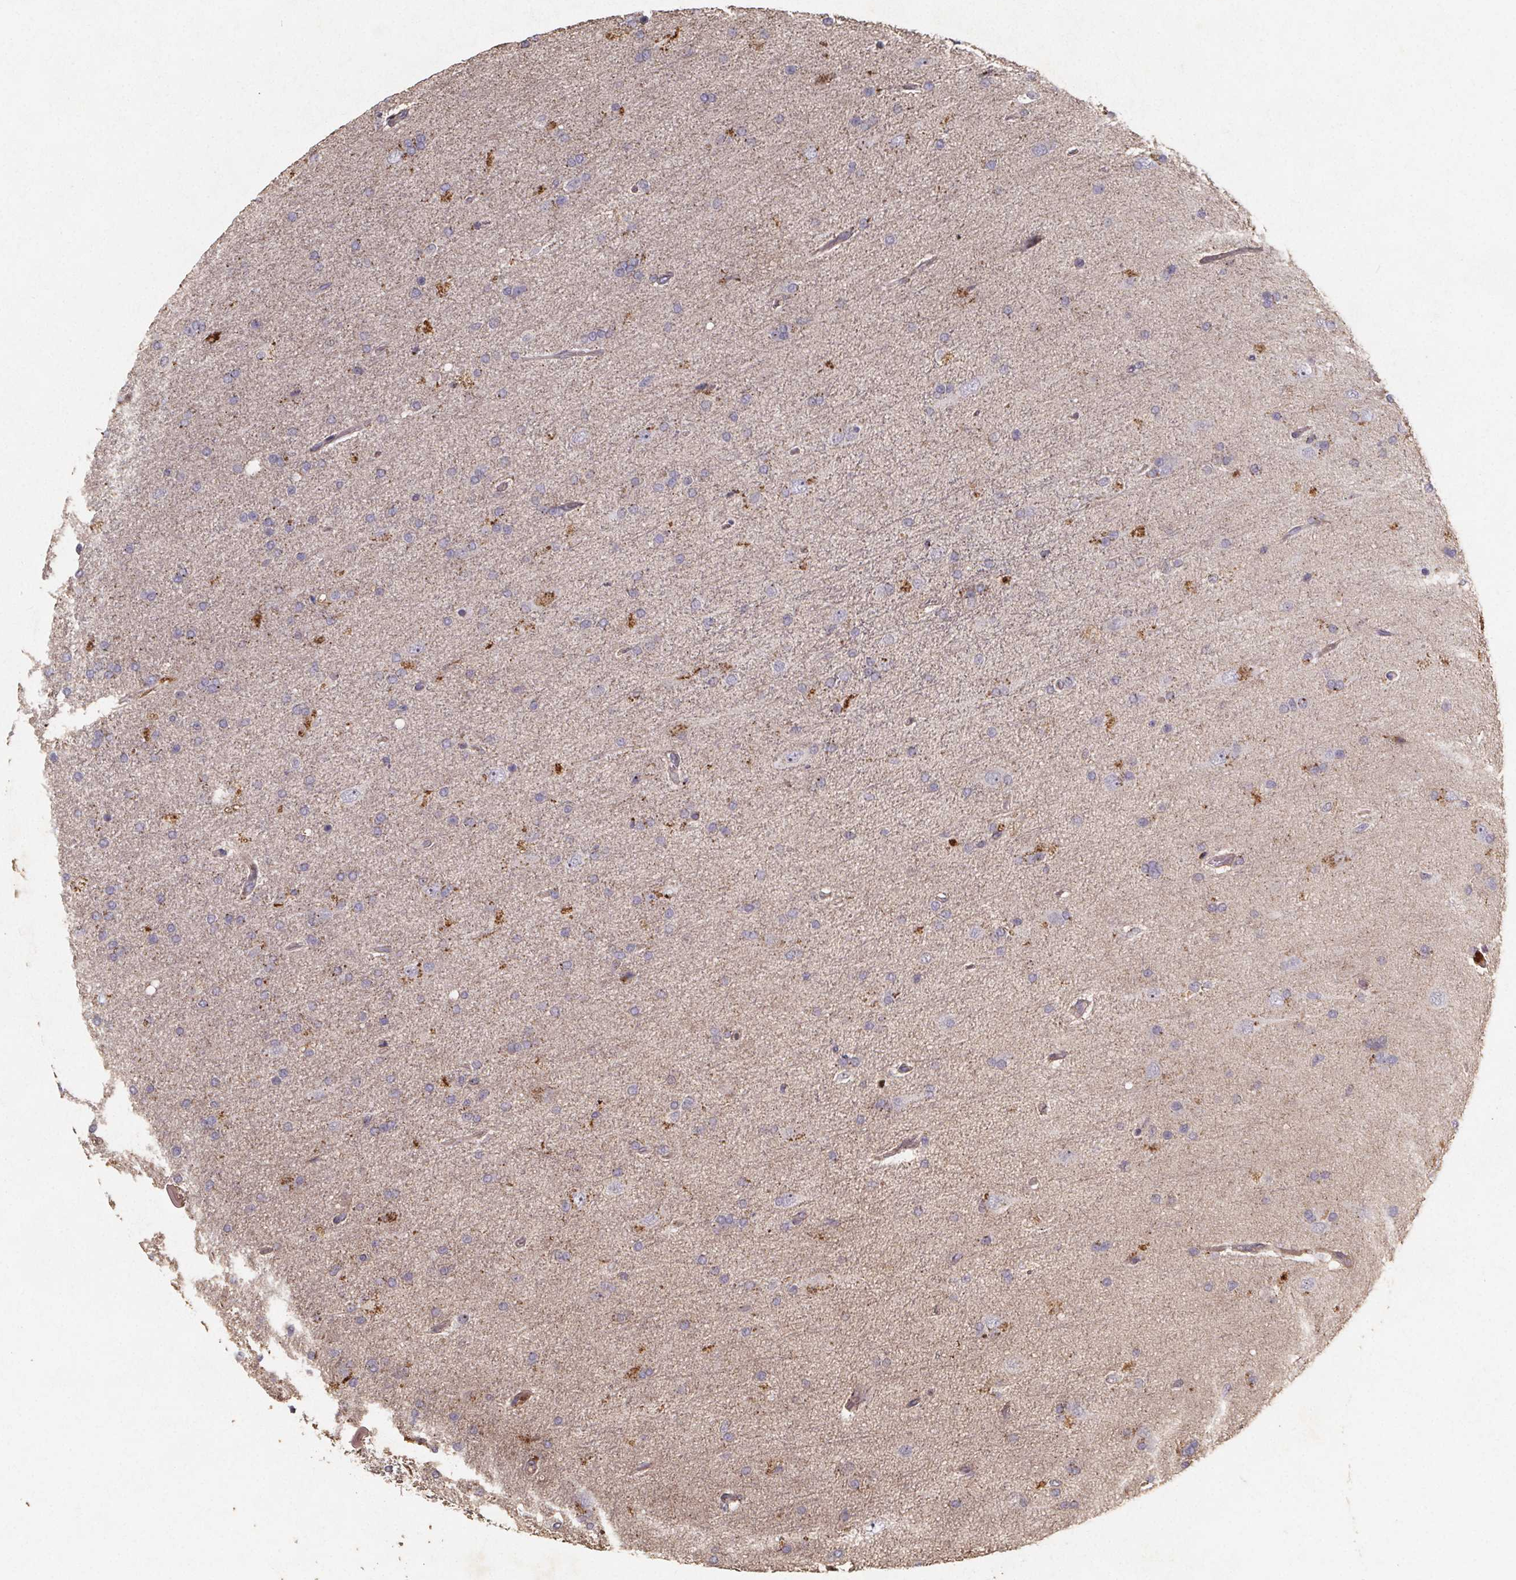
{"staining": {"intensity": "negative", "quantity": "none", "location": "none"}, "tissue": "glioma", "cell_type": "Tumor cells", "image_type": "cancer", "snomed": [{"axis": "morphology", "description": "Glioma, malignant, High grade"}, {"axis": "topography", "description": "Cerebral cortex"}], "caption": "Immunohistochemical staining of human glioma shows no significant staining in tumor cells.", "gene": "ZNF879", "patient": {"sex": "male", "age": 70}}